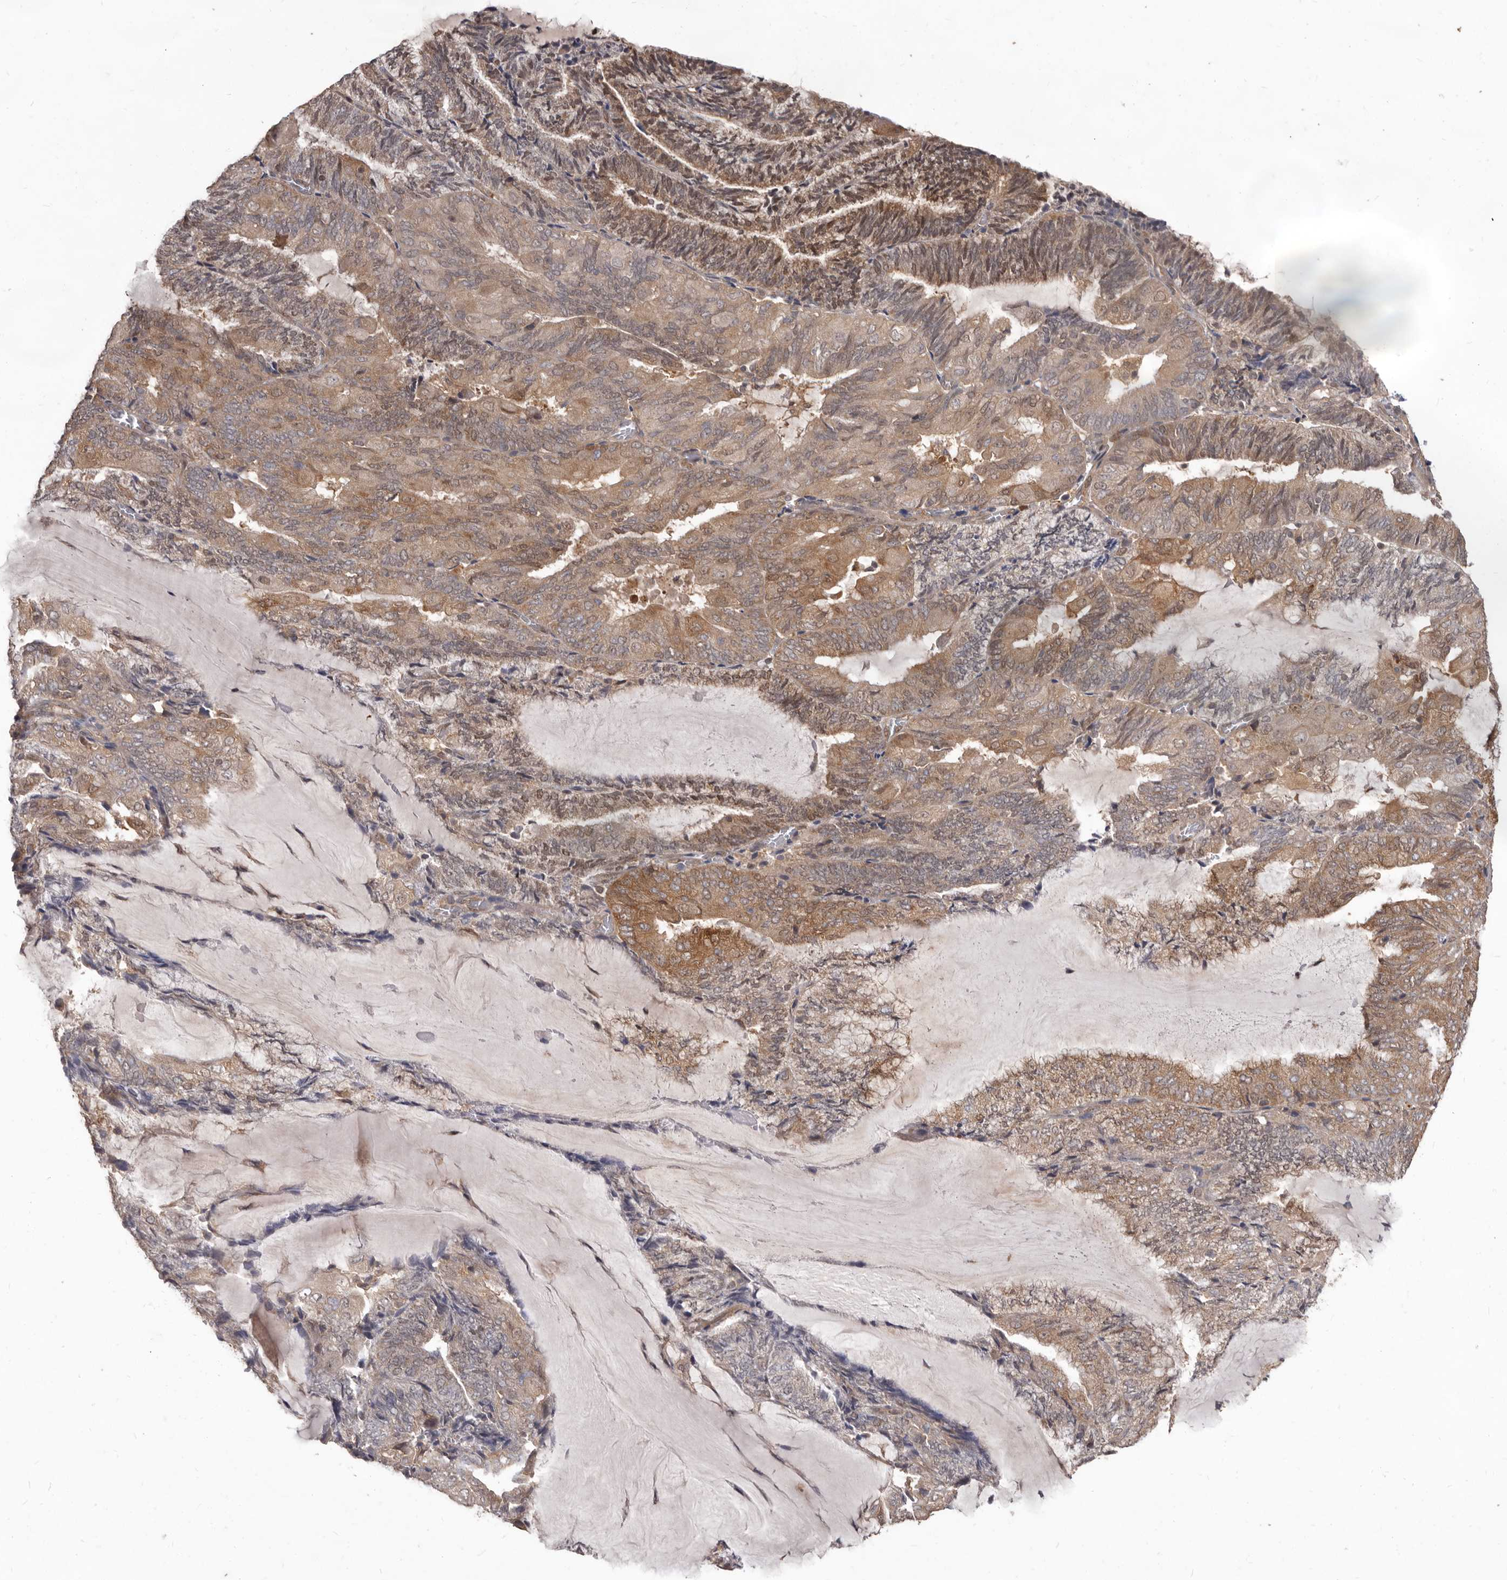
{"staining": {"intensity": "moderate", "quantity": "25%-75%", "location": "cytoplasmic/membranous,nuclear"}, "tissue": "endometrial cancer", "cell_type": "Tumor cells", "image_type": "cancer", "snomed": [{"axis": "morphology", "description": "Adenocarcinoma, NOS"}, {"axis": "topography", "description": "Endometrium"}], "caption": "Human adenocarcinoma (endometrial) stained for a protein (brown) reveals moderate cytoplasmic/membranous and nuclear positive staining in approximately 25%-75% of tumor cells.", "gene": "ACLY", "patient": {"sex": "female", "age": 81}}